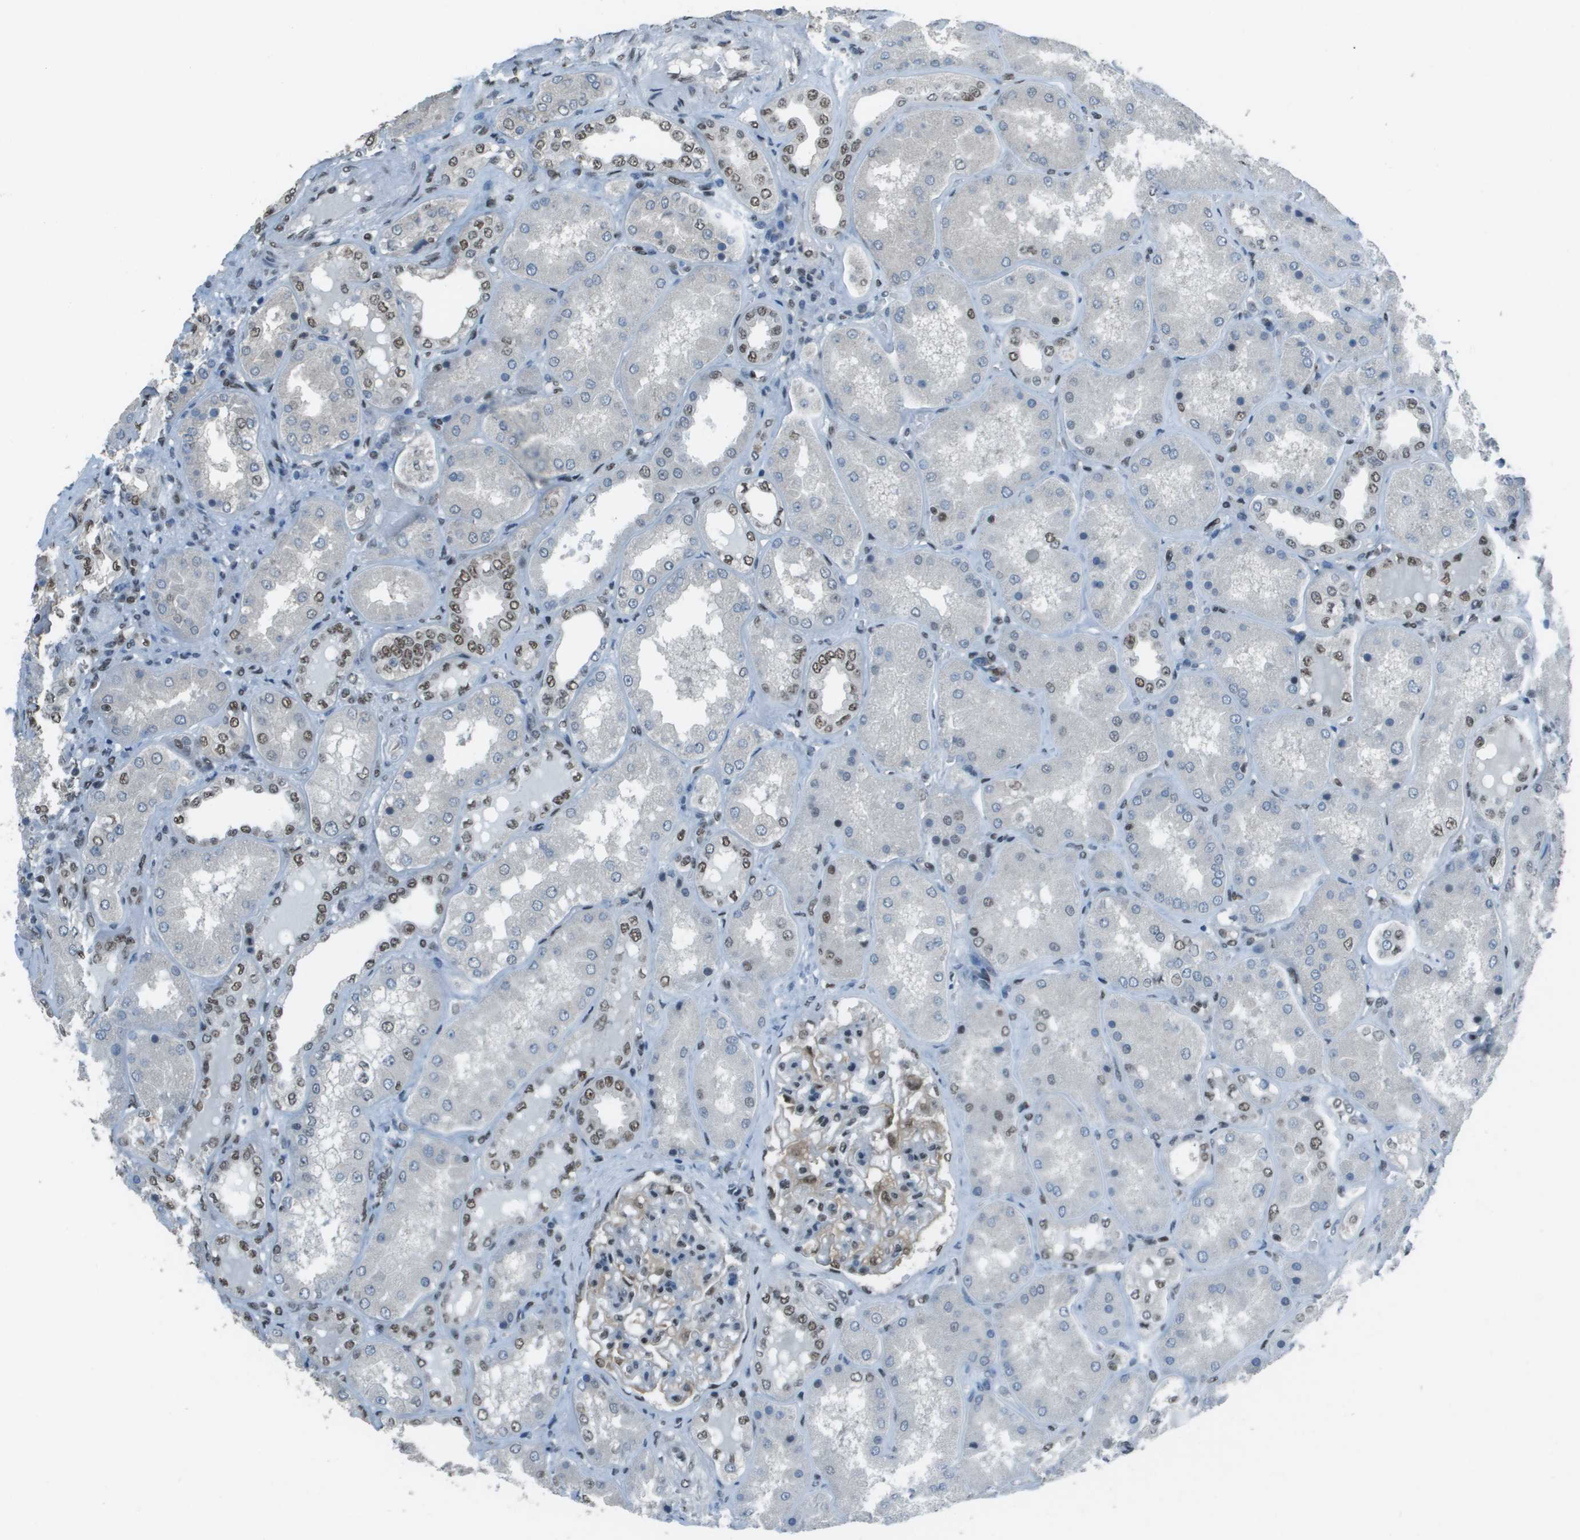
{"staining": {"intensity": "moderate", "quantity": "25%-75%", "location": "cytoplasmic/membranous,nuclear"}, "tissue": "kidney", "cell_type": "Cells in glomeruli", "image_type": "normal", "snomed": [{"axis": "morphology", "description": "Normal tissue, NOS"}, {"axis": "topography", "description": "Kidney"}], "caption": "Immunohistochemistry (IHC) of benign kidney reveals medium levels of moderate cytoplasmic/membranous,nuclear positivity in approximately 25%-75% of cells in glomeruli. Ihc stains the protein of interest in brown and the nuclei are stained blue.", "gene": "DEPDC1", "patient": {"sex": "female", "age": 56}}